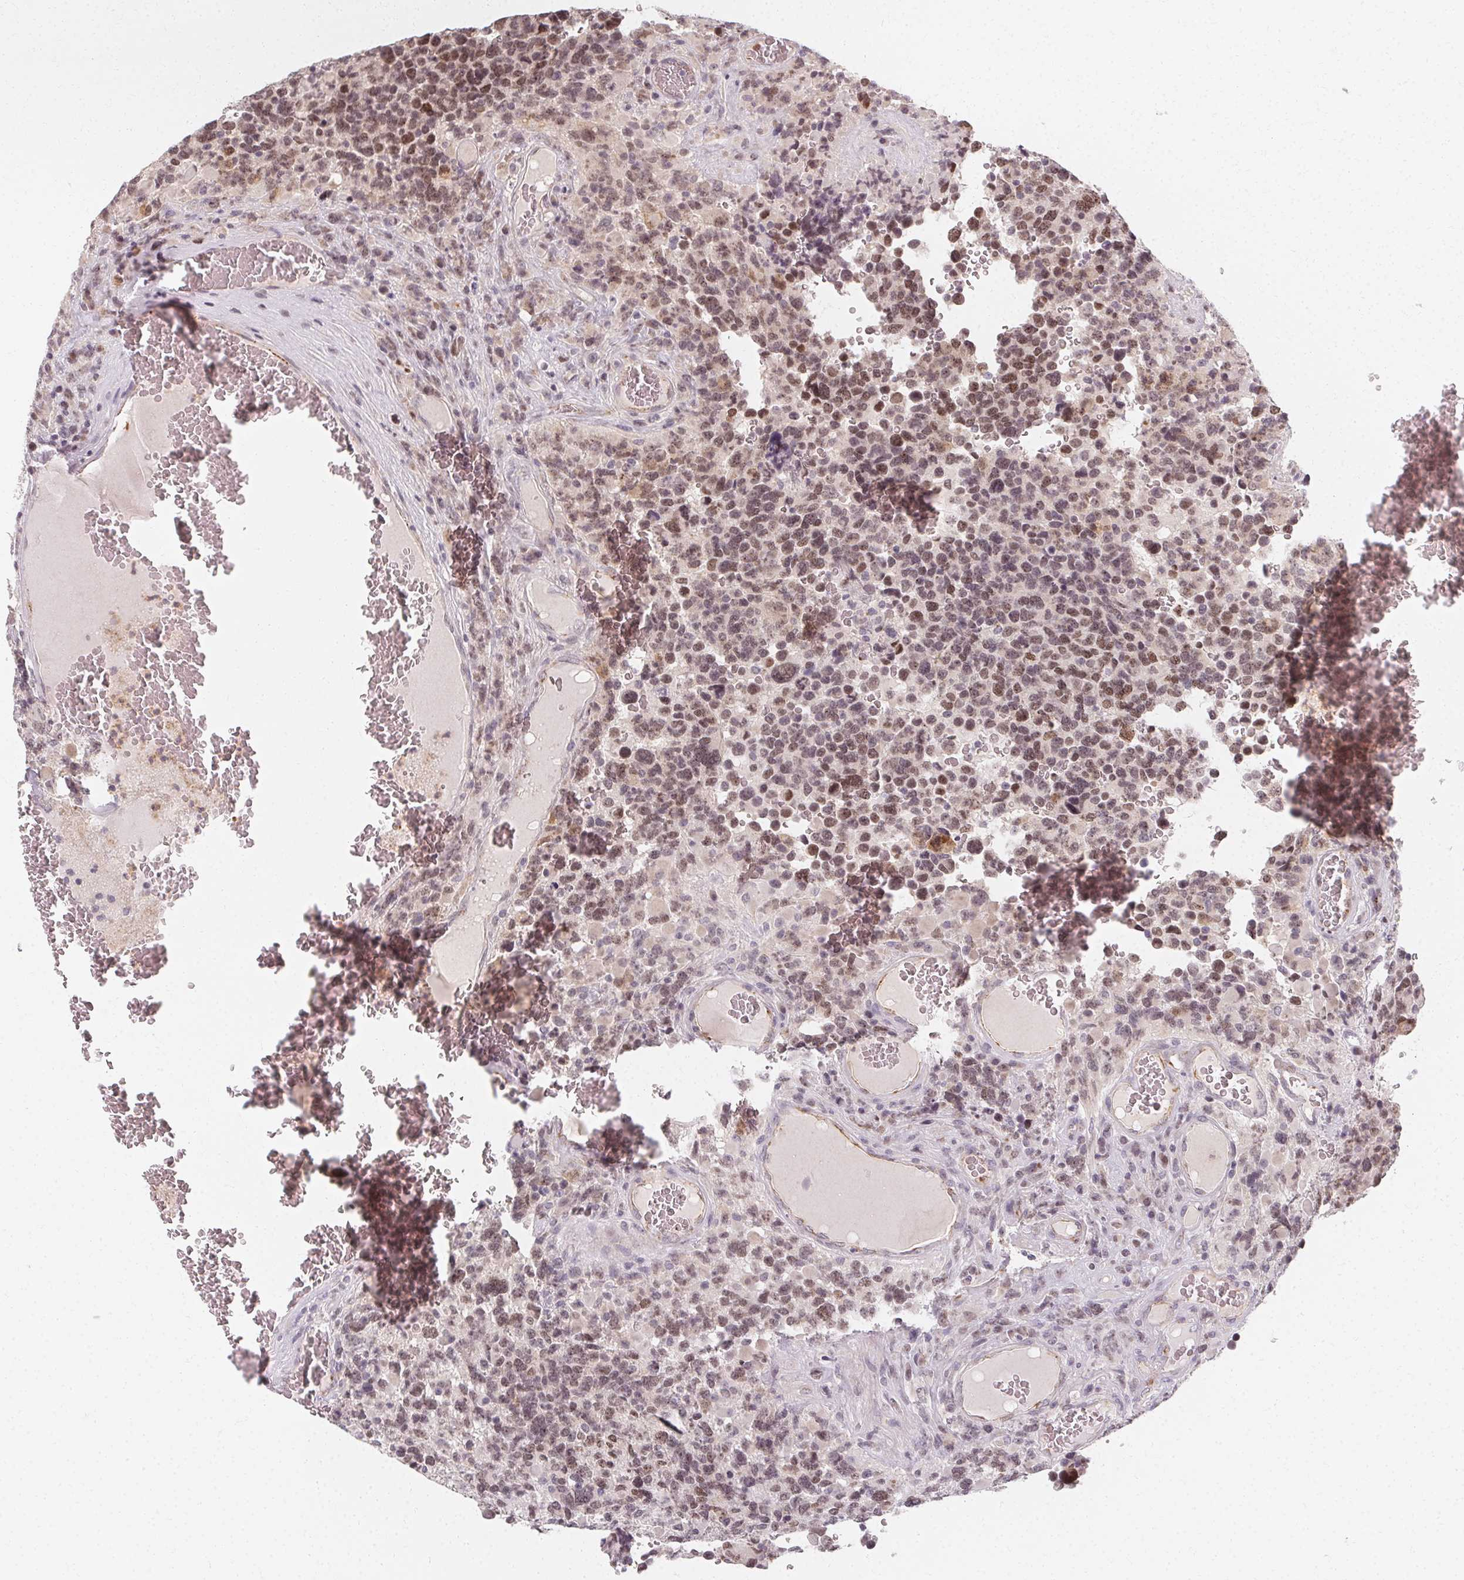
{"staining": {"intensity": "moderate", "quantity": "25%-75%", "location": "nuclear"}, "tissue": "glioma", "cell_type": "Tumor cells", "image_type": "cancer", "snomed": [{"axis": "morphology", "description": "Glioma, malignant, High grade"}, {"axis": "topography", "description": "Brain"}], "caption": "An immunohistochemistry photomicrograph of tumor tissue is shown. Protein staining in brown labels moderate nuclear positivity in malignant high-grade glioma within tumor cells.", "gene": "CLCNKB", "patient": {"sex": "female", "age": 40}}